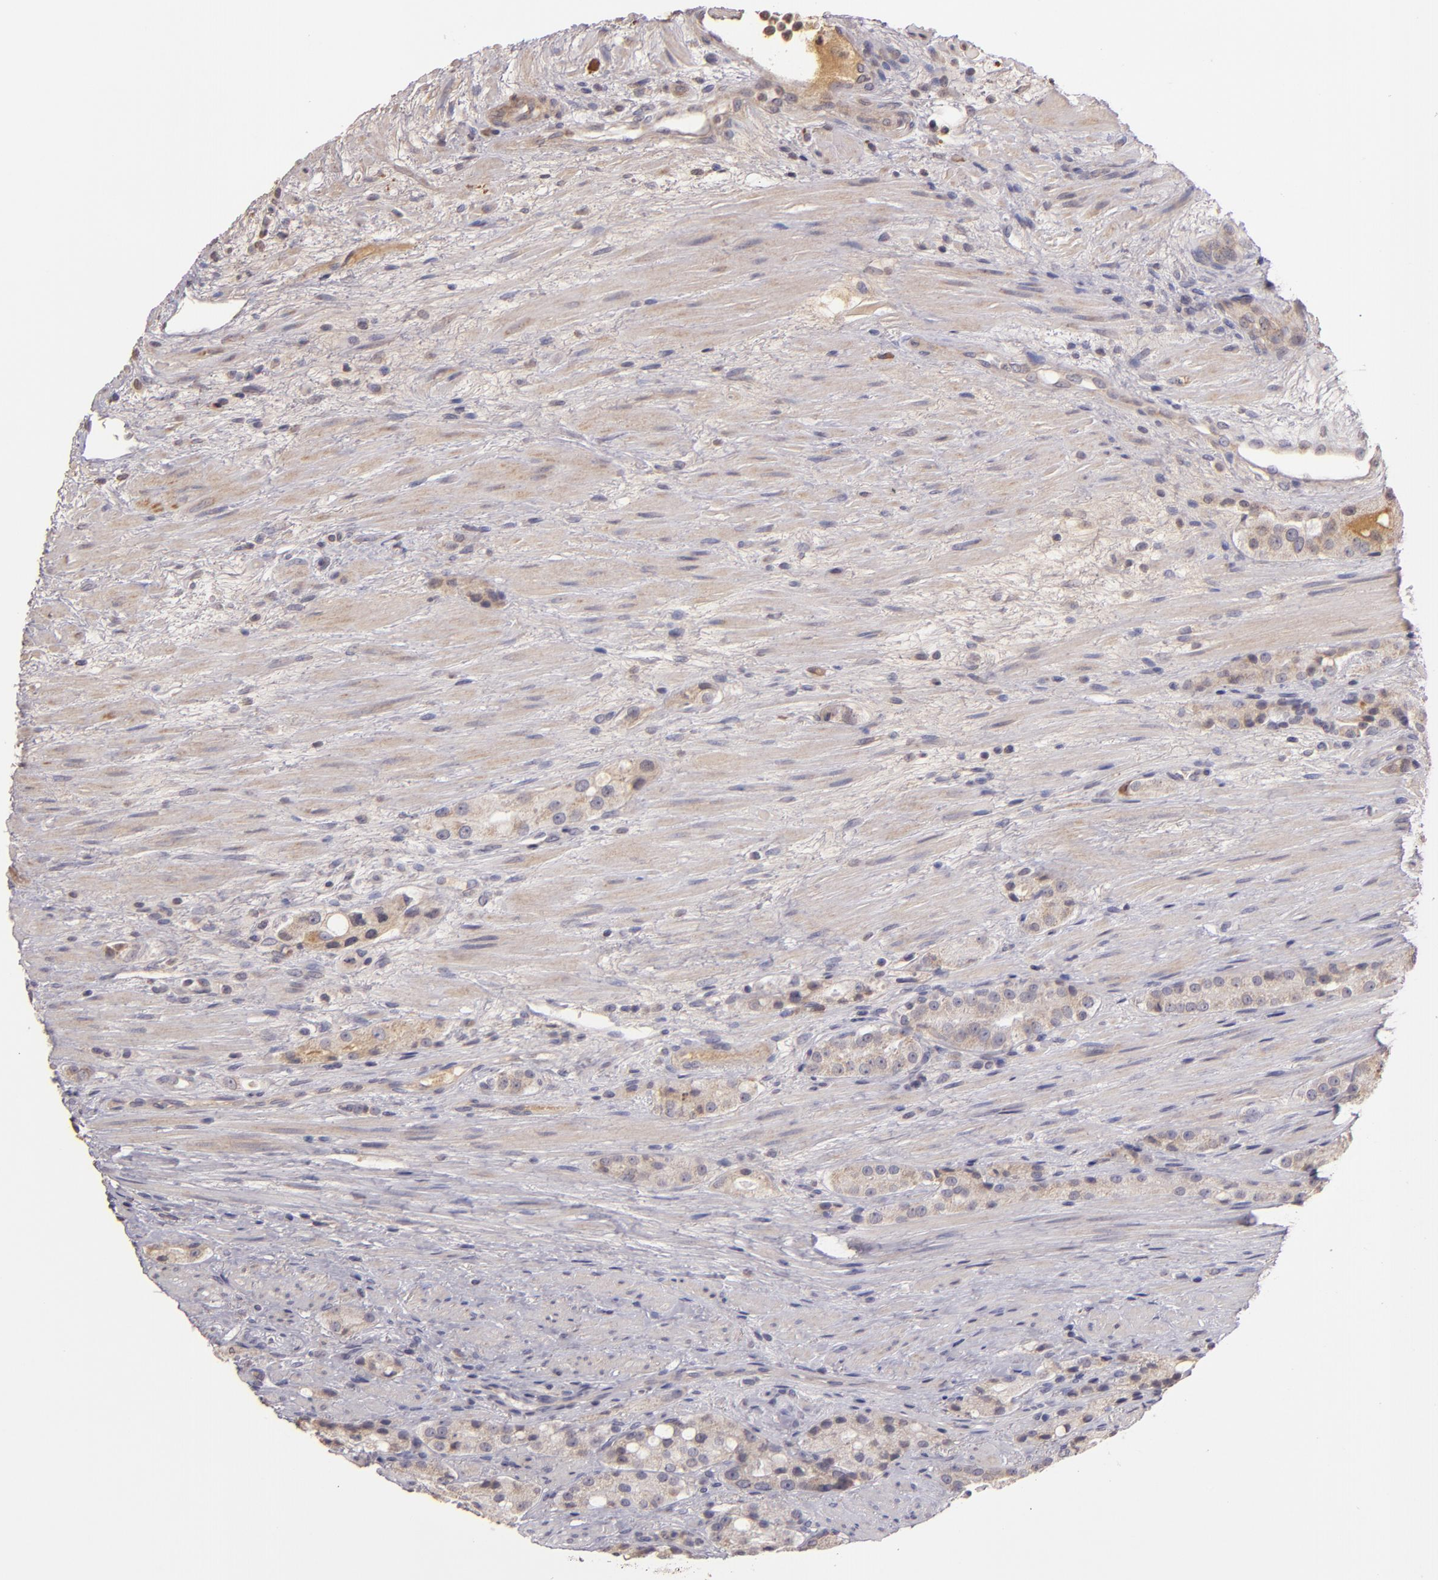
{"staining": {"intensity": "moderate", "quantity": "25%-75%", "location": "cytoplasmic/membranous"}, "tissue": "prostate cancer", "cell_type": "Tumor cells", "image_type": "cancer", "snomed": [{"axis": "morphology", "description": "Adenocarcinoma, High grade"}, {"axis": "topography", "description": "Prostate"}], "caption": "Prostate cancer stained for a protein (brown) exhibits moderate cytoplasmic/membranous positive staining in approximately 25%-75% of tumor cells.", "gene": "ABL1", "patient": {"sex": "male", "age": 72}}